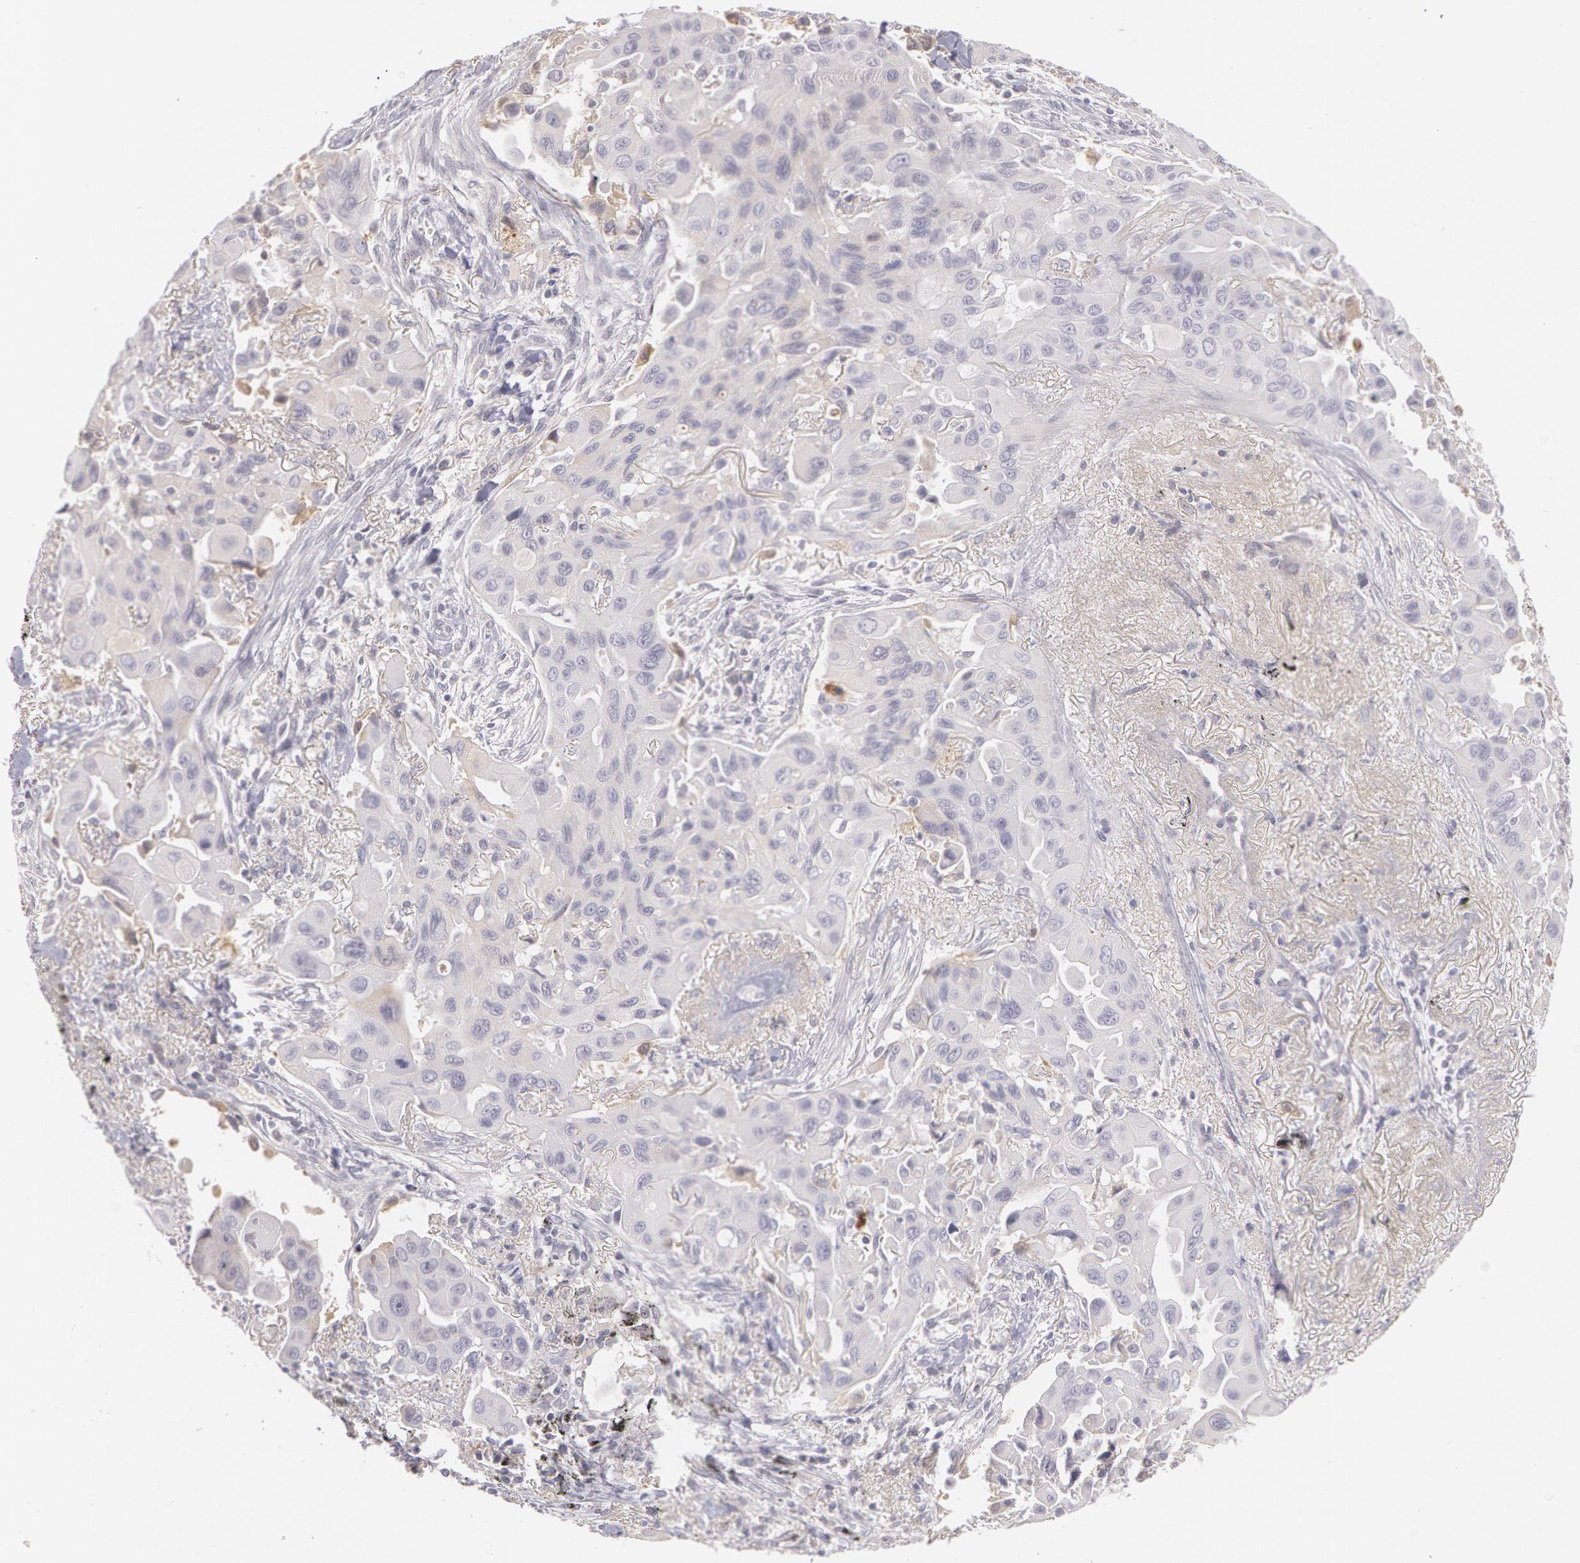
{"staining": {"intensity": "negative", "quantity": "none", "location": "none"}, "tissue": "lung cancer", "cell_type": "Tumor cells", "image_type": "cancer", "snomed": [{"axis": "morphology", "description": "Adenocarcinoma, NOS"}, {"axis": "topography", "description": "Lung"}], "caption": "Tumor cells are negative for brown protein staining in lung adenocarcinoma.", "gene": "LBP", "patient": {"sex": "male", "age": 68}}